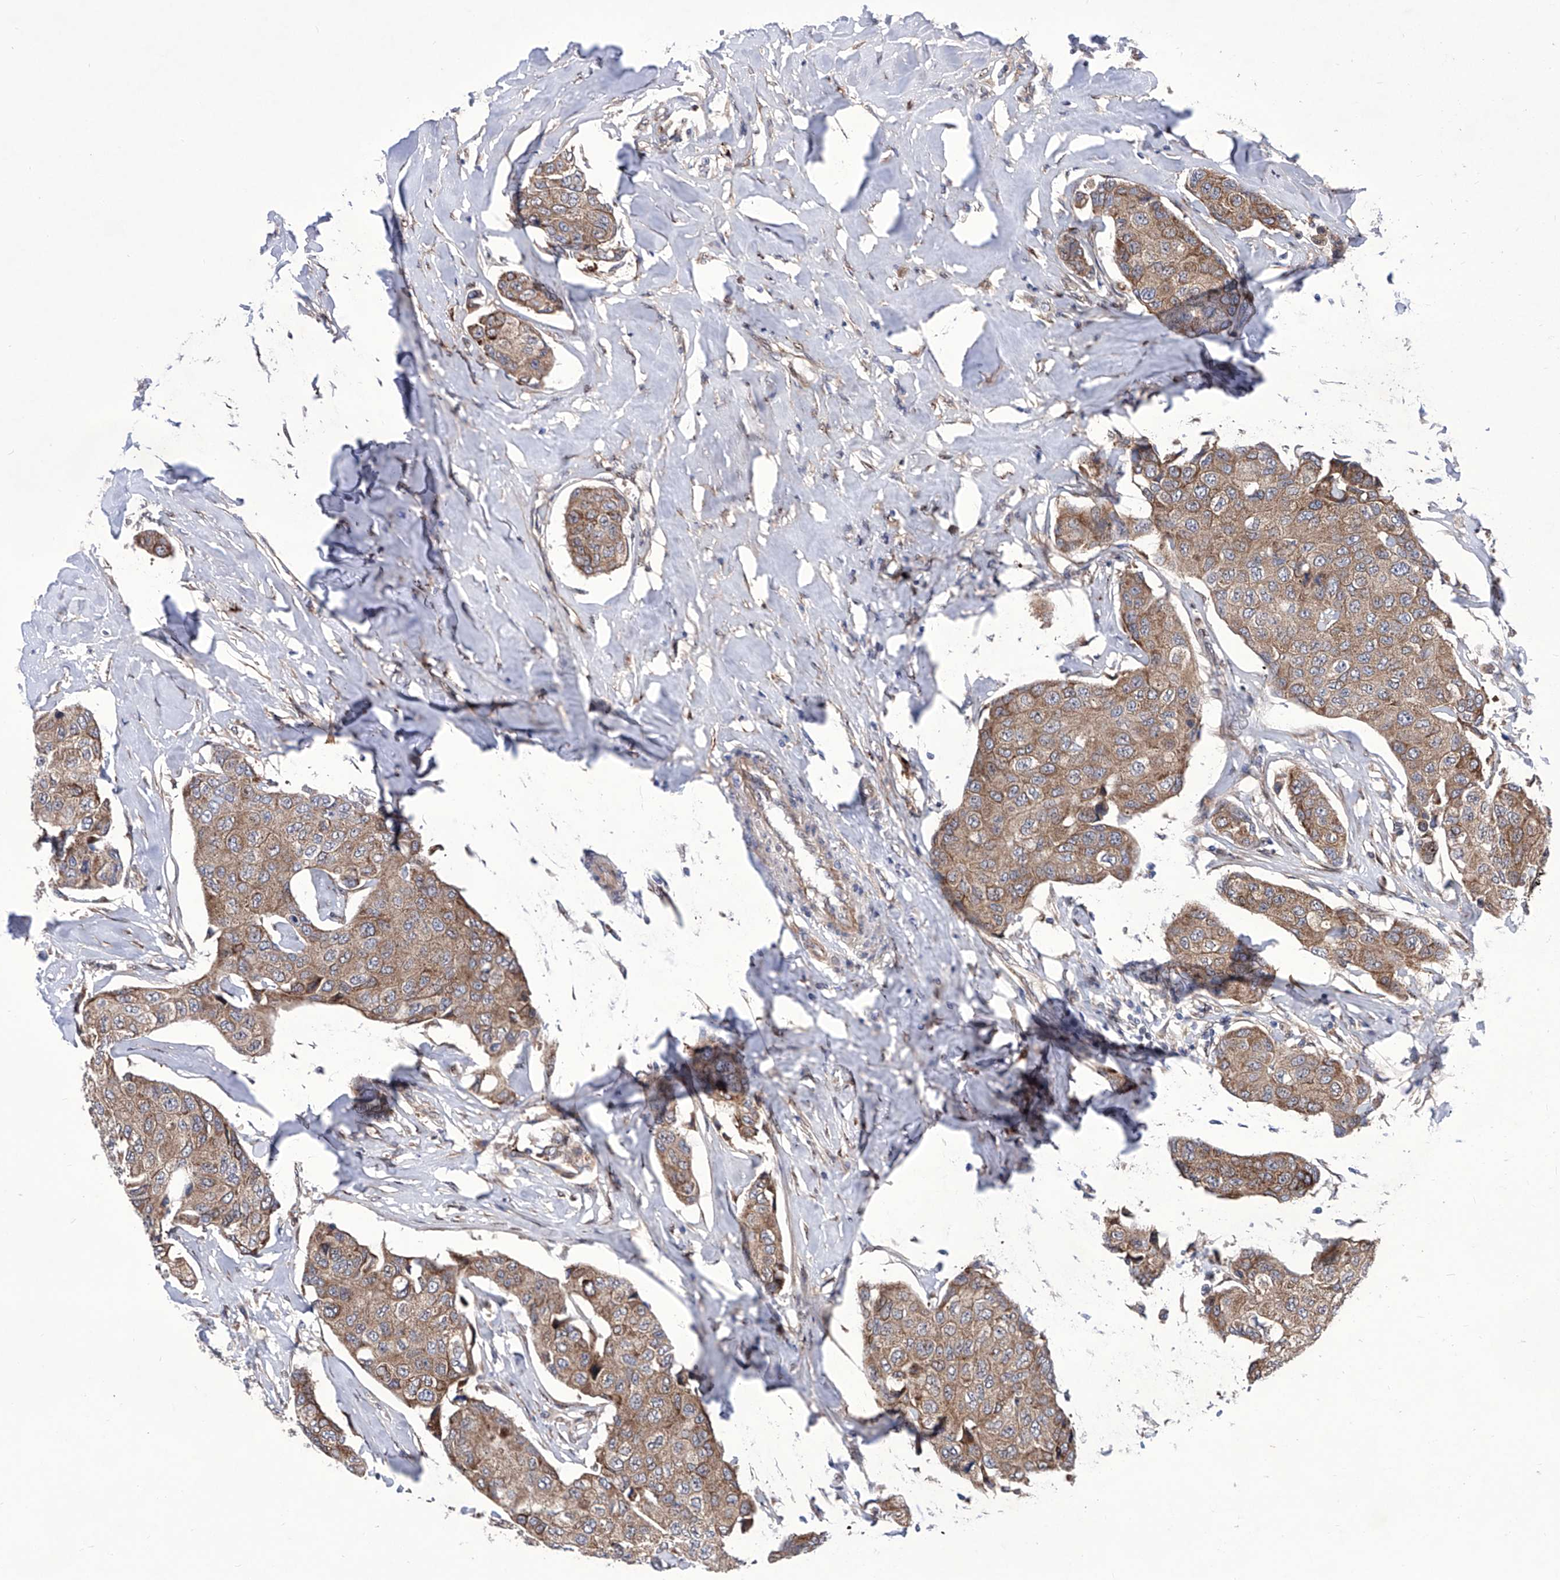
{"staining": {"intensity": "moderate", "quantity": ">75%", "location": "cytoplasmic/membranous"}, "tissue": "breast cancer", "cell_type": "Tumor cells", "image_type": "cancer", "snomed": [{"axis": "morphology", "description": "Duct carcinoma"}, {"axis": "topography", "description": "Breast"}], "caption": "This photomicrograph demonstrates intraductal carcinoma (breast) stained with immunohistochemistry to label a protein in brown. The cytoplasmic/membranous of tumor cells show moderate positivity for the protein. Nuclei are counter-stained blue.", "gene": "KTI12", "patient": {"sex": "female", "age": 80}}